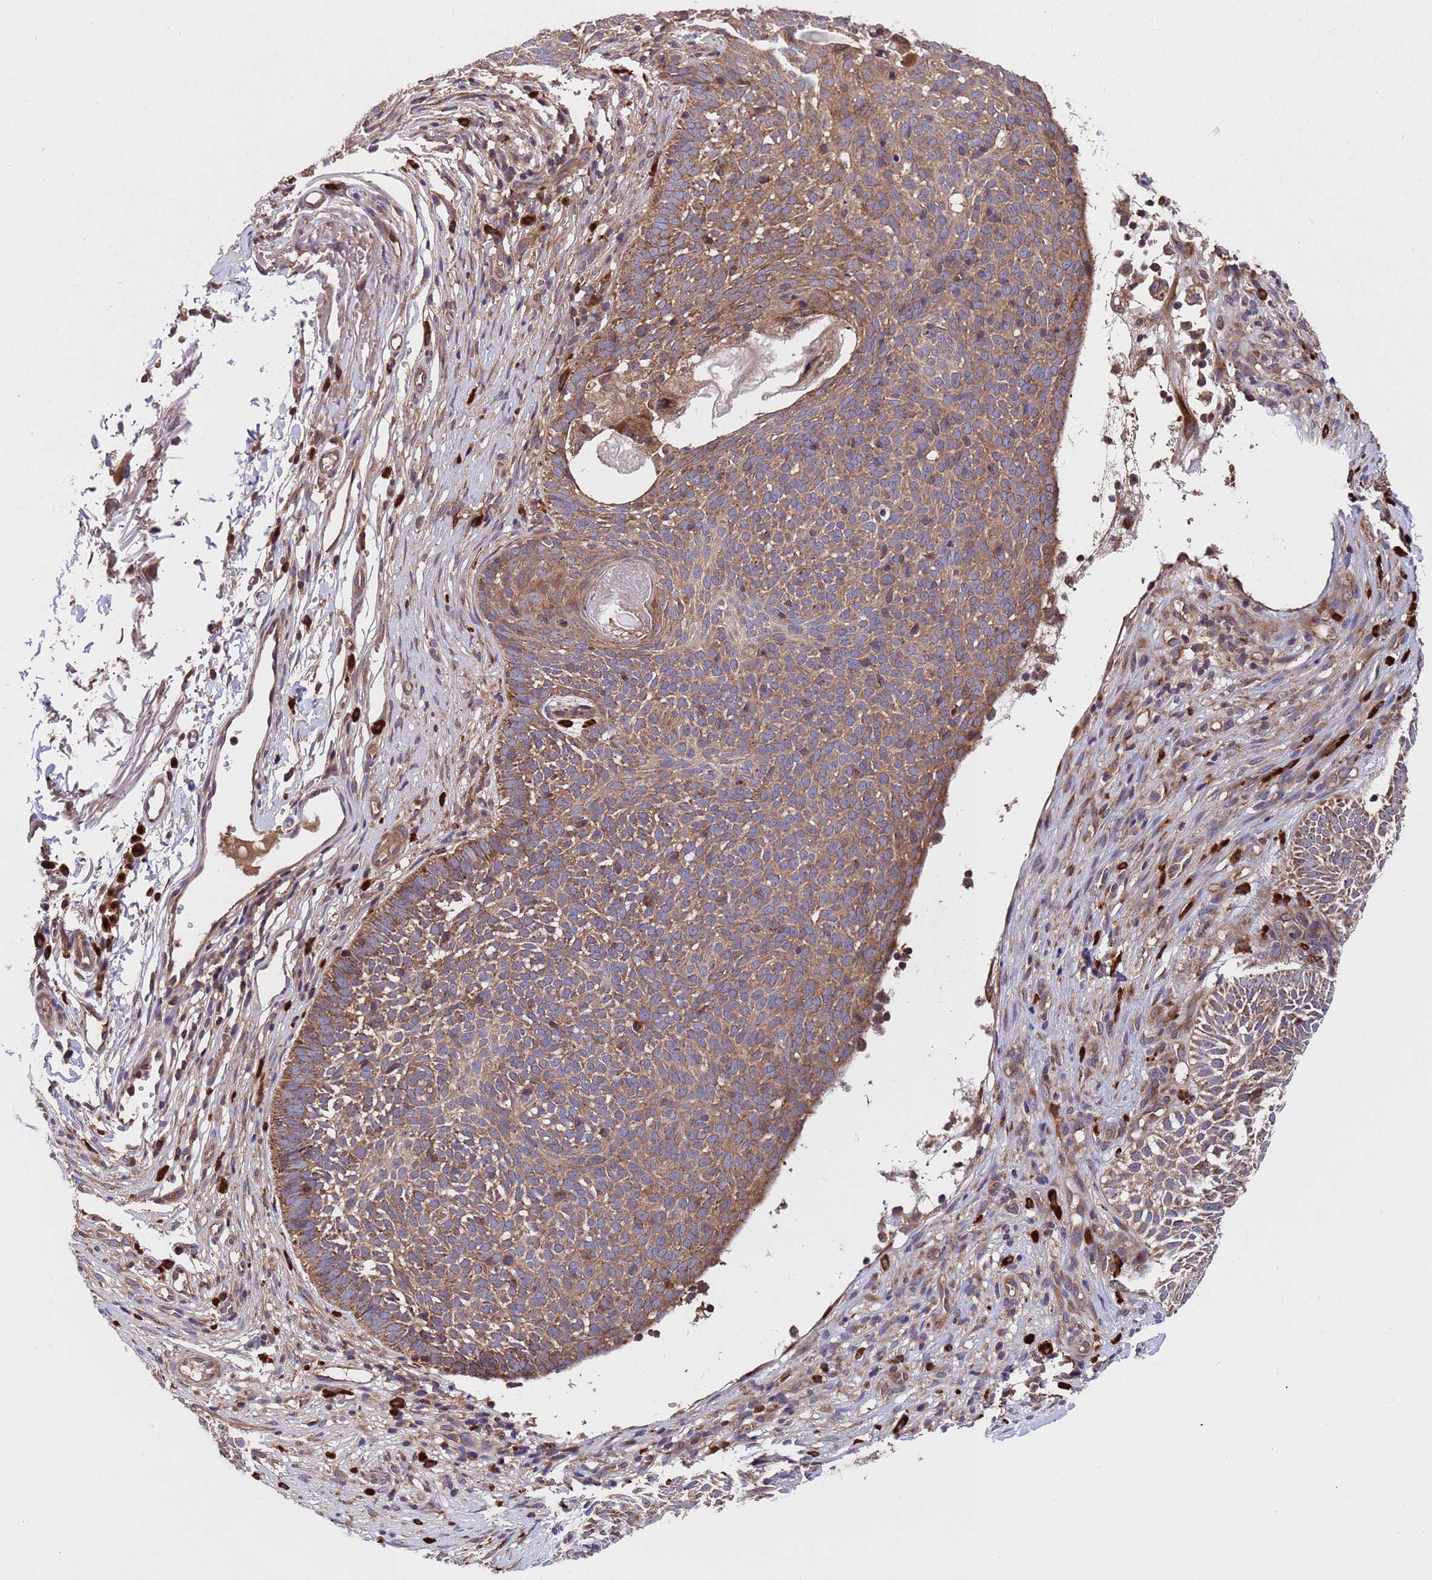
{"staining": {"intensity": "moderate", "quantity": ">75%", "location": "cytoplasmic/membranous"}, "tissue": "skin cancer", "cell_type": "Tumor cells", "image_type": "cancer", "snomed": [{"axis": "morphology", "description": "Basal cell carcinoma"}, {"axis": "topography", "description": "Skin"}], "caption": "Moderate cytoplasmic/membranous positivity is identified in approximately >75% of tumor cells in basal cell carcinoma (skin).", "gene": "TSR3", "patient": {"sex": "male", "age": 75}}